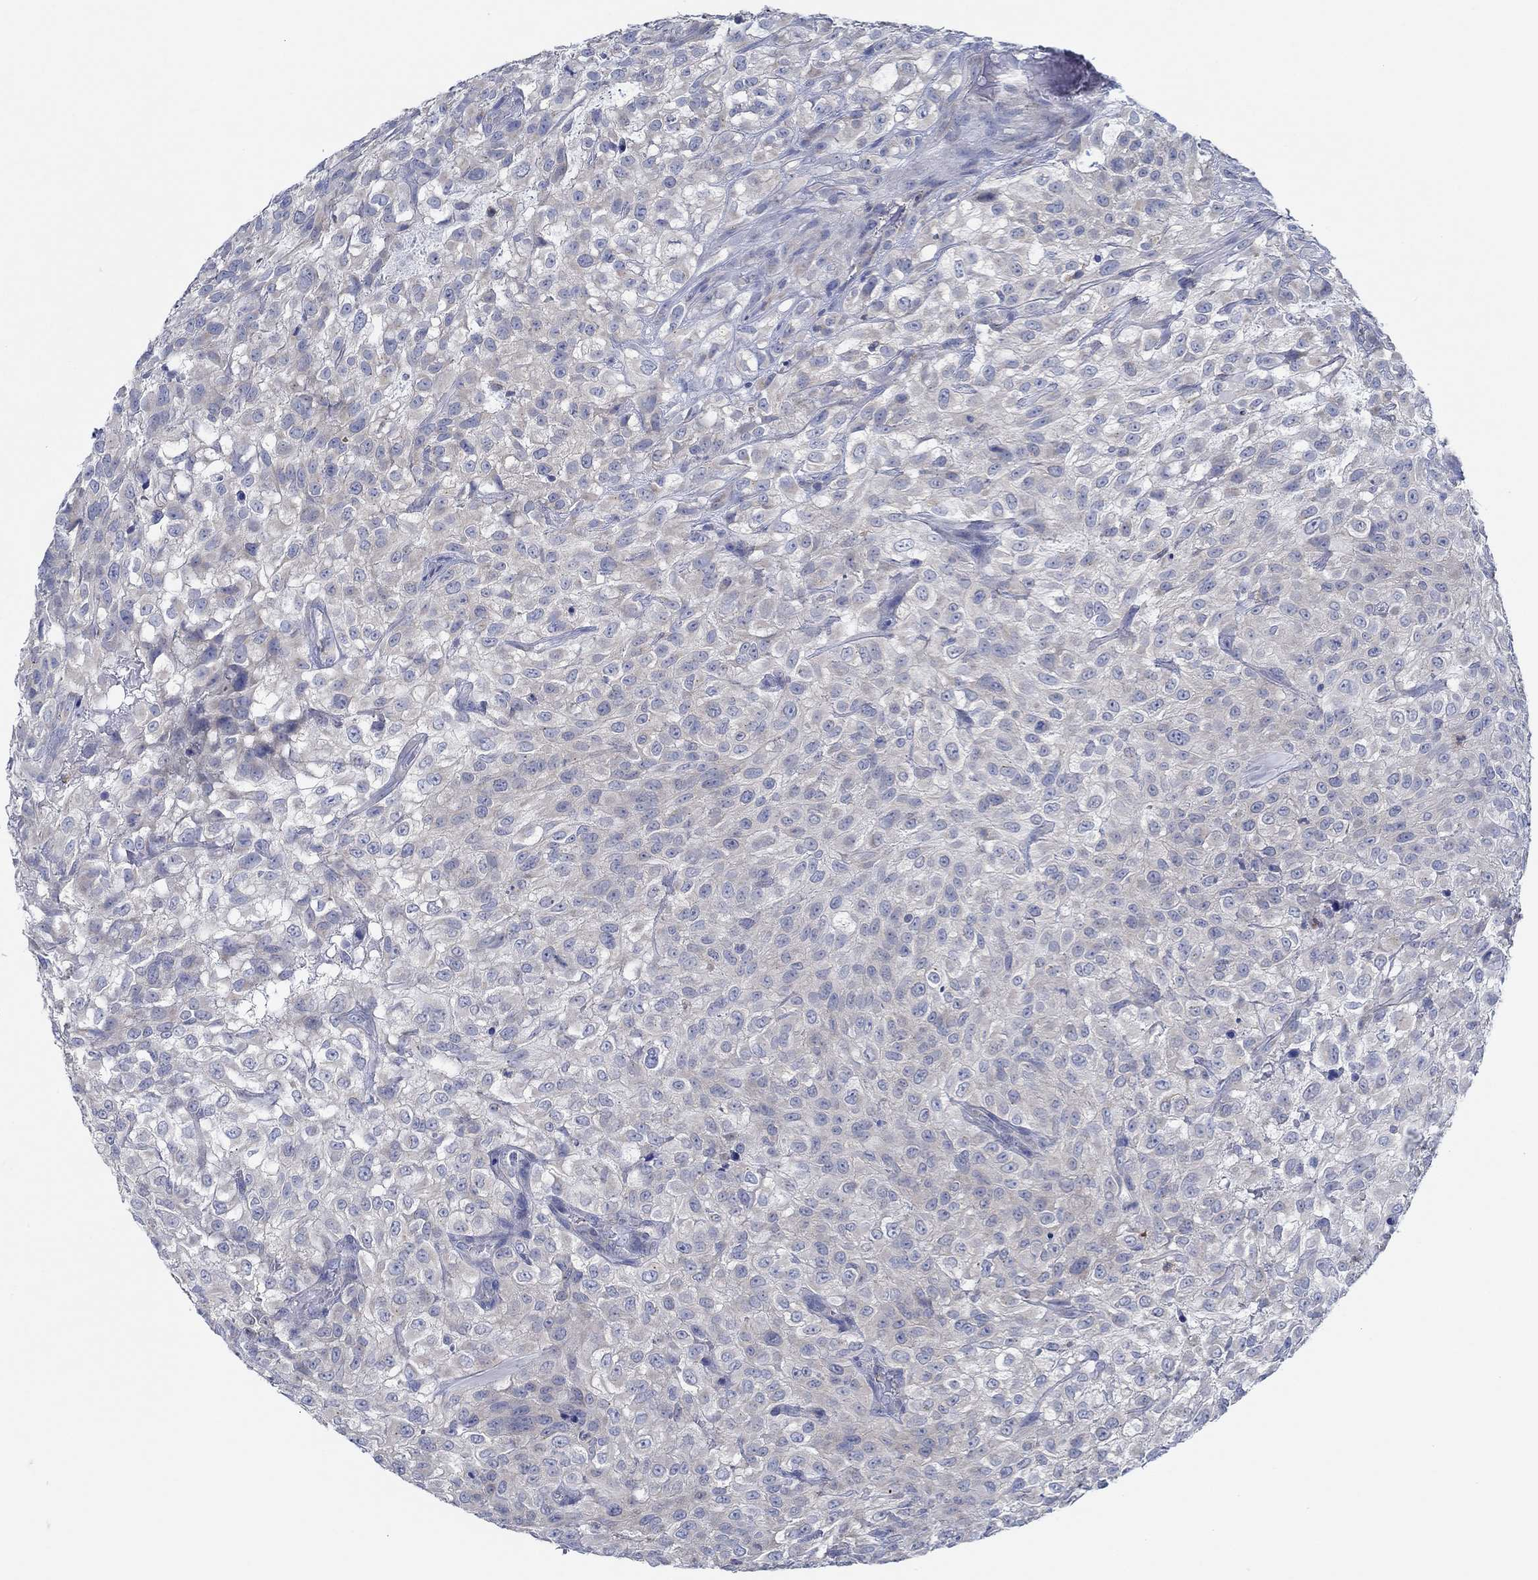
{"staining": {"intensity": "weak", "quantity": "<25%", "location": "cytoplasmic/membranous"}, "tissue": "urothelial cancer", "cell_type": "Tumor cells", "image_type": "cancer", "snomed": [{"axis": "morphology", "description": "Urothelial carcinoma, High grade"}, {"axis": "topography", "description": "Urinary bladder"}], "caption": "This is an immunohistochemistry micrograph of human urothelial carcinoma (high-grade). There is no expression in tumor cells.", "gene": "ZNF671", "patient": {"sex": "male", "age": 56}}